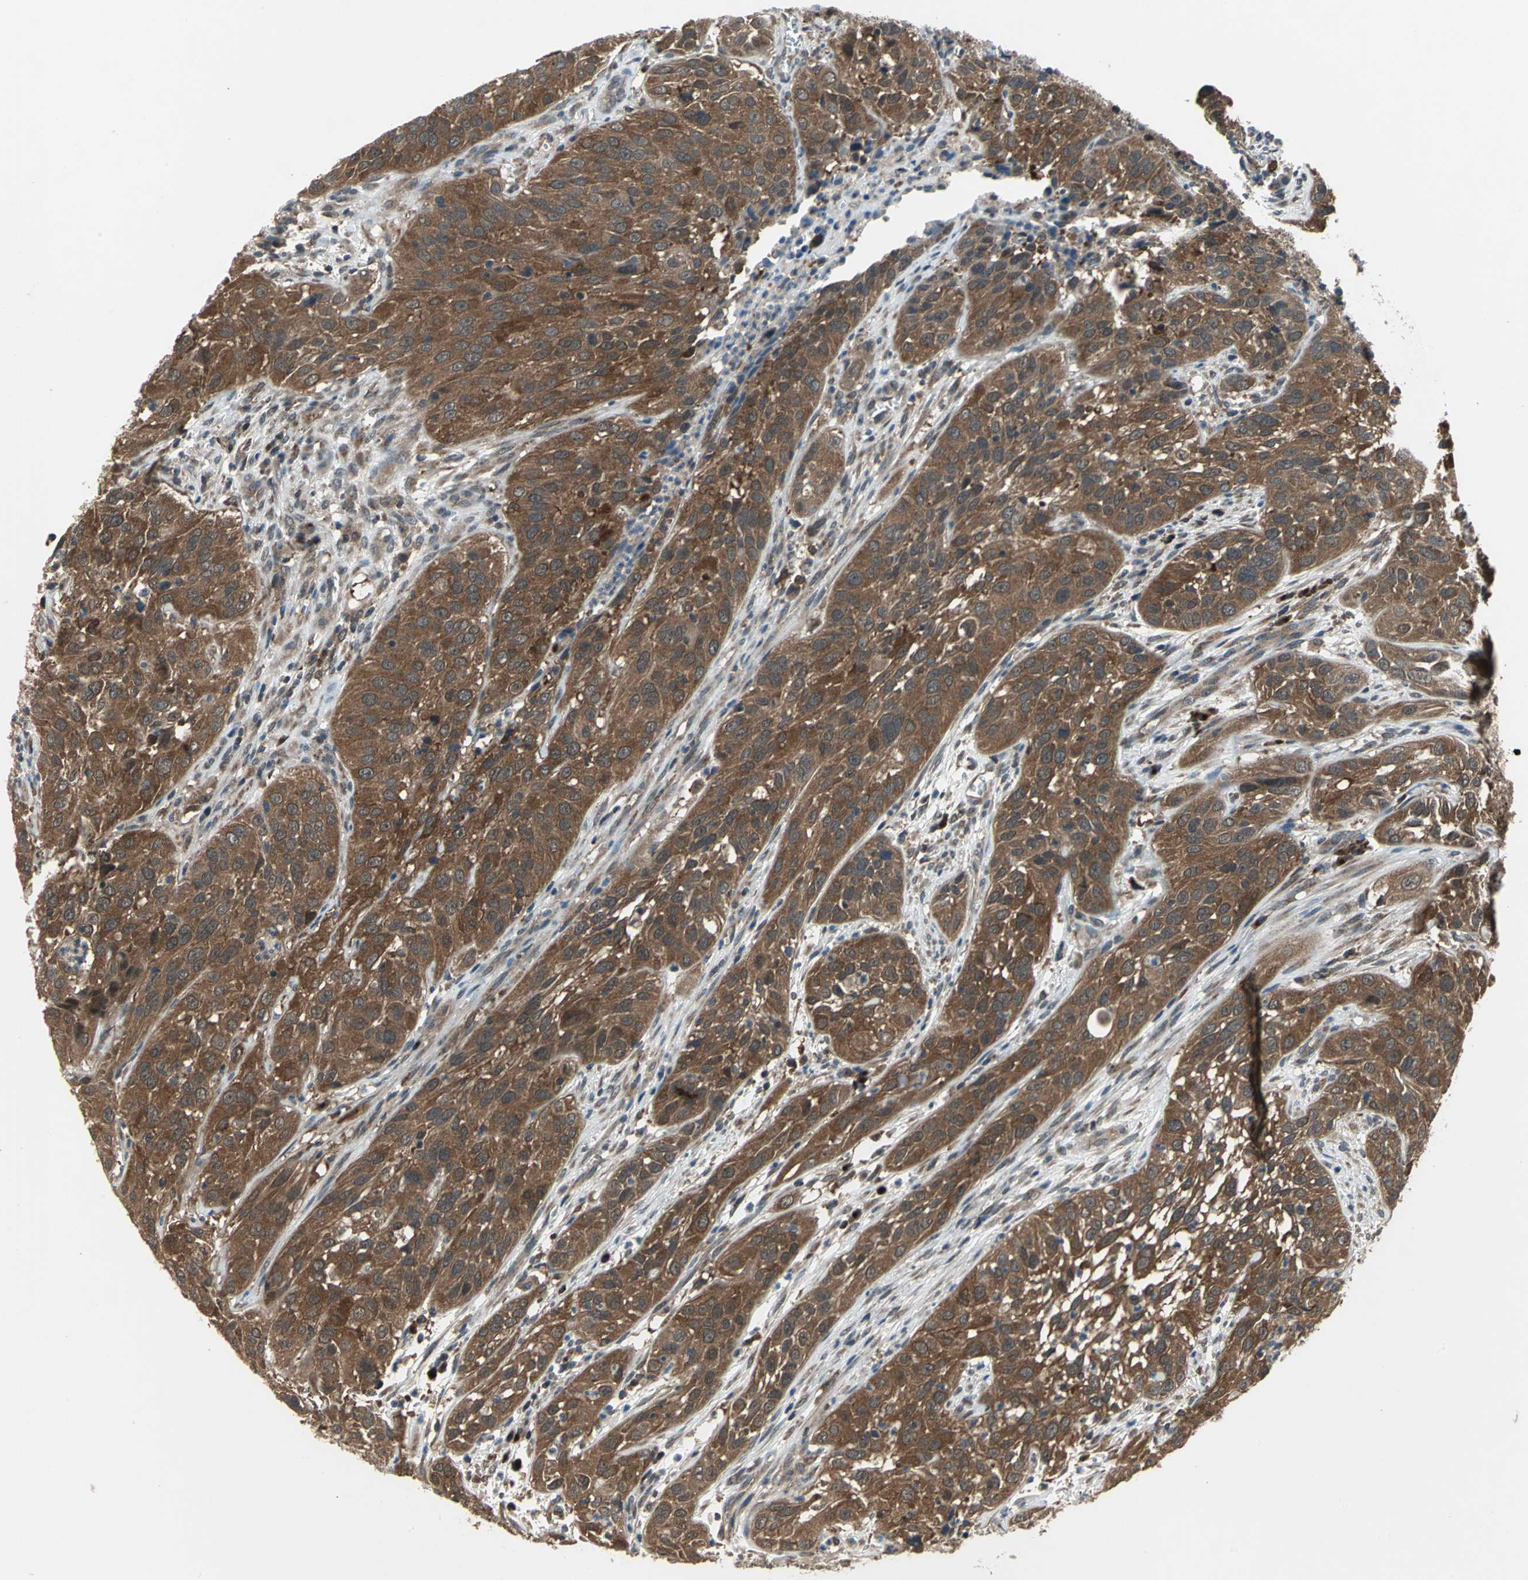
{"staining": {"intensity": "strong", "quantity": ">75%", "location": "cytoplasmic/membranous"}, "tissue": "cervical cancer", "cell_type": "Tumor cells", "image_type": "cancer", "snomed": [{"axis": "morphology", "description": "Squamous cell carcinoma, NOS"}, {"axis": "topography", "description": "Cervix"}], "caption": "Protein analysis of cervical cancer (squamous cell carcinoma) tissue displays strong cytoplasmic/membranous expression in approximately >75% of tumor cells. Using DAB (brown) and hematoxylin (blue) stains, captured at high magnification using brightfield microscopy.", "gene": "NFKBIE", "patient": {"sex": "female", "age": 32}}